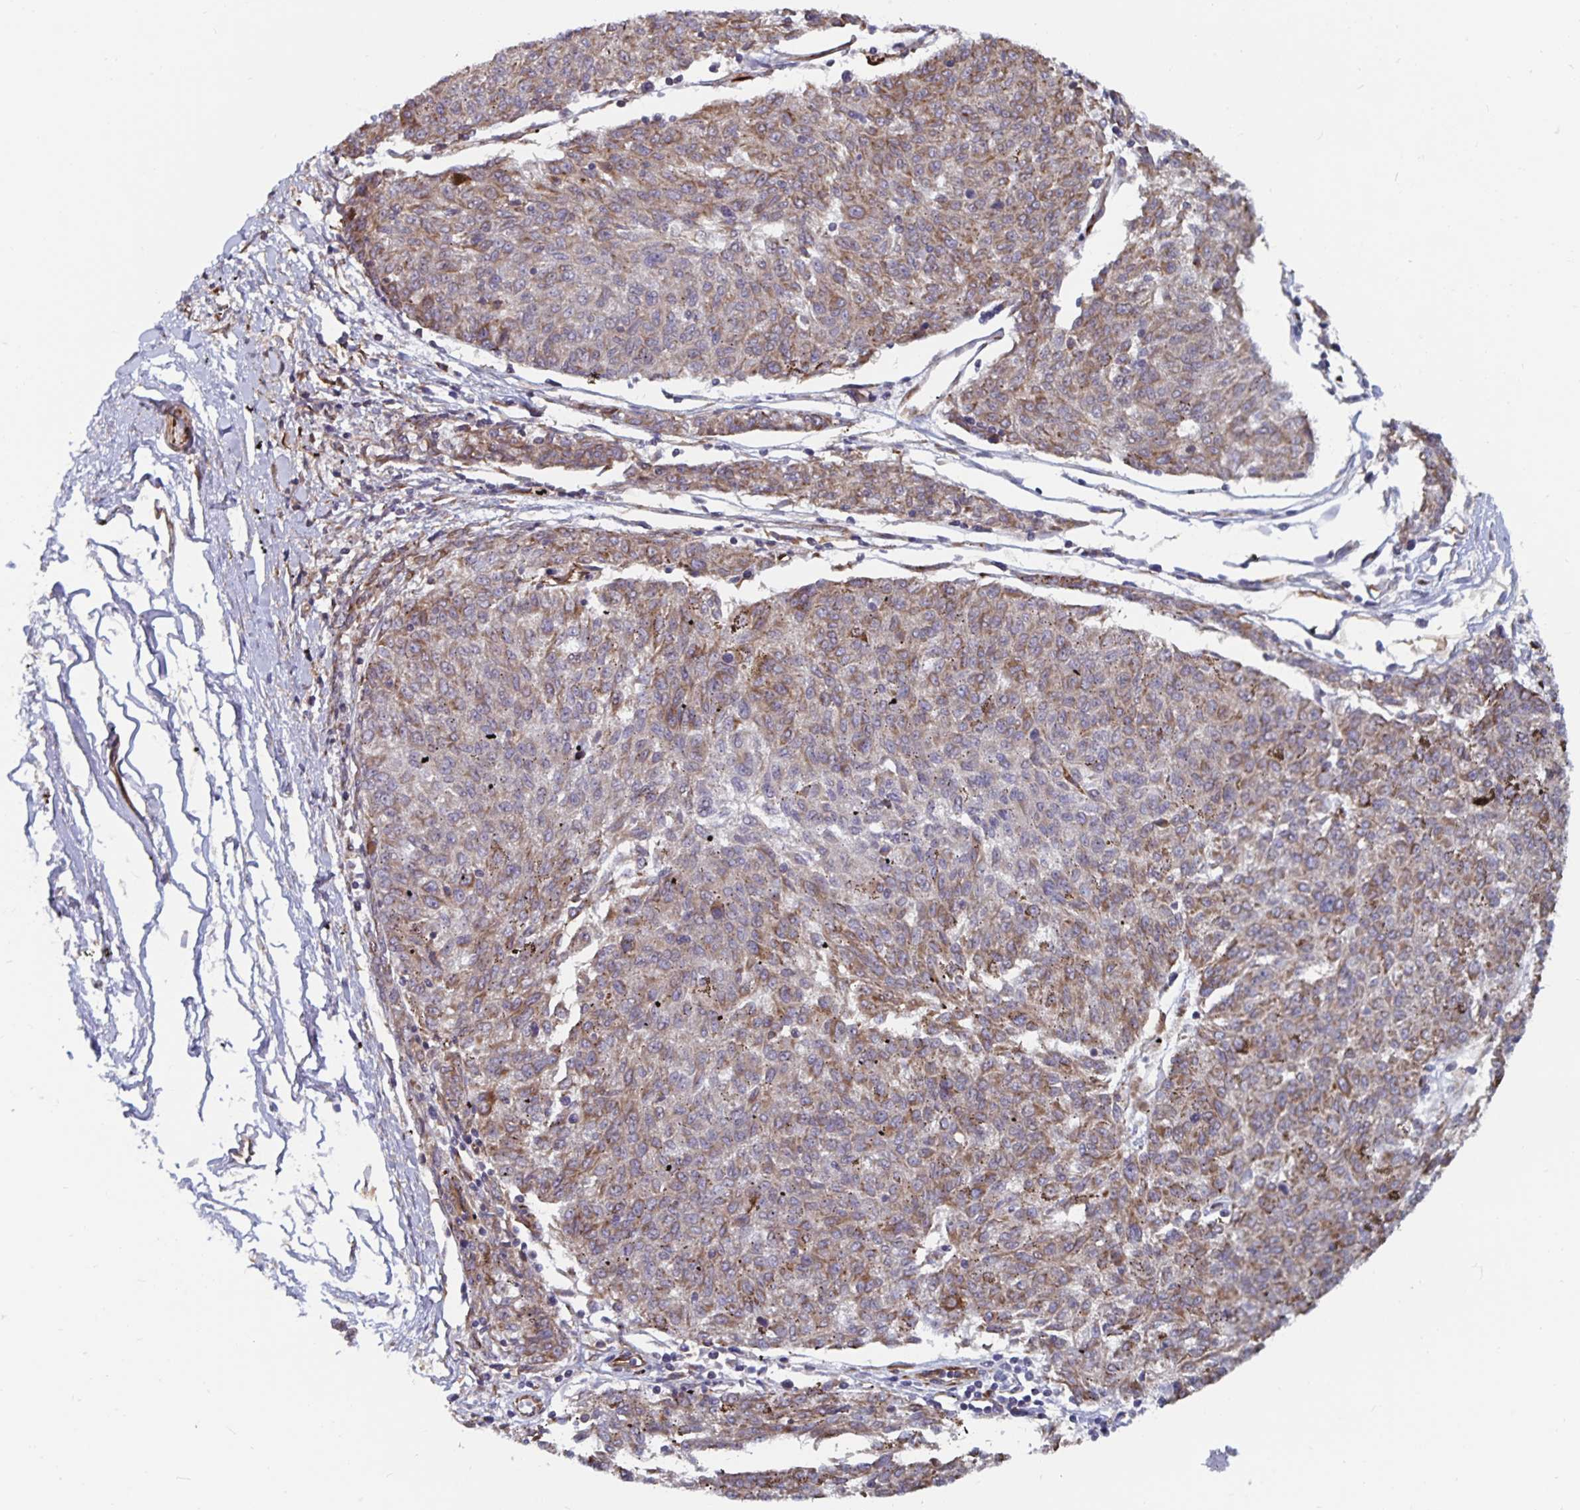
{"staining": {"intensity": "weak", "quantity": "25%-75%", "location": "cytoplasmic/membranous"}, "tissue": "melanoma", "cell_type": "Tumor cells", "image_type": "cancer", "snomed": [{"axis": "morphology", "description": "Malignant melanoma, NOS"}, {"axis": "topography", "description": "Skin"}], "caption": "A brown stain shows weak cytoplasmic/membranous positivity of a protein in human malignant melanoma tumor cells.", "gene": "BCAP29", "patient": {"sex": "female", "age": 72}}